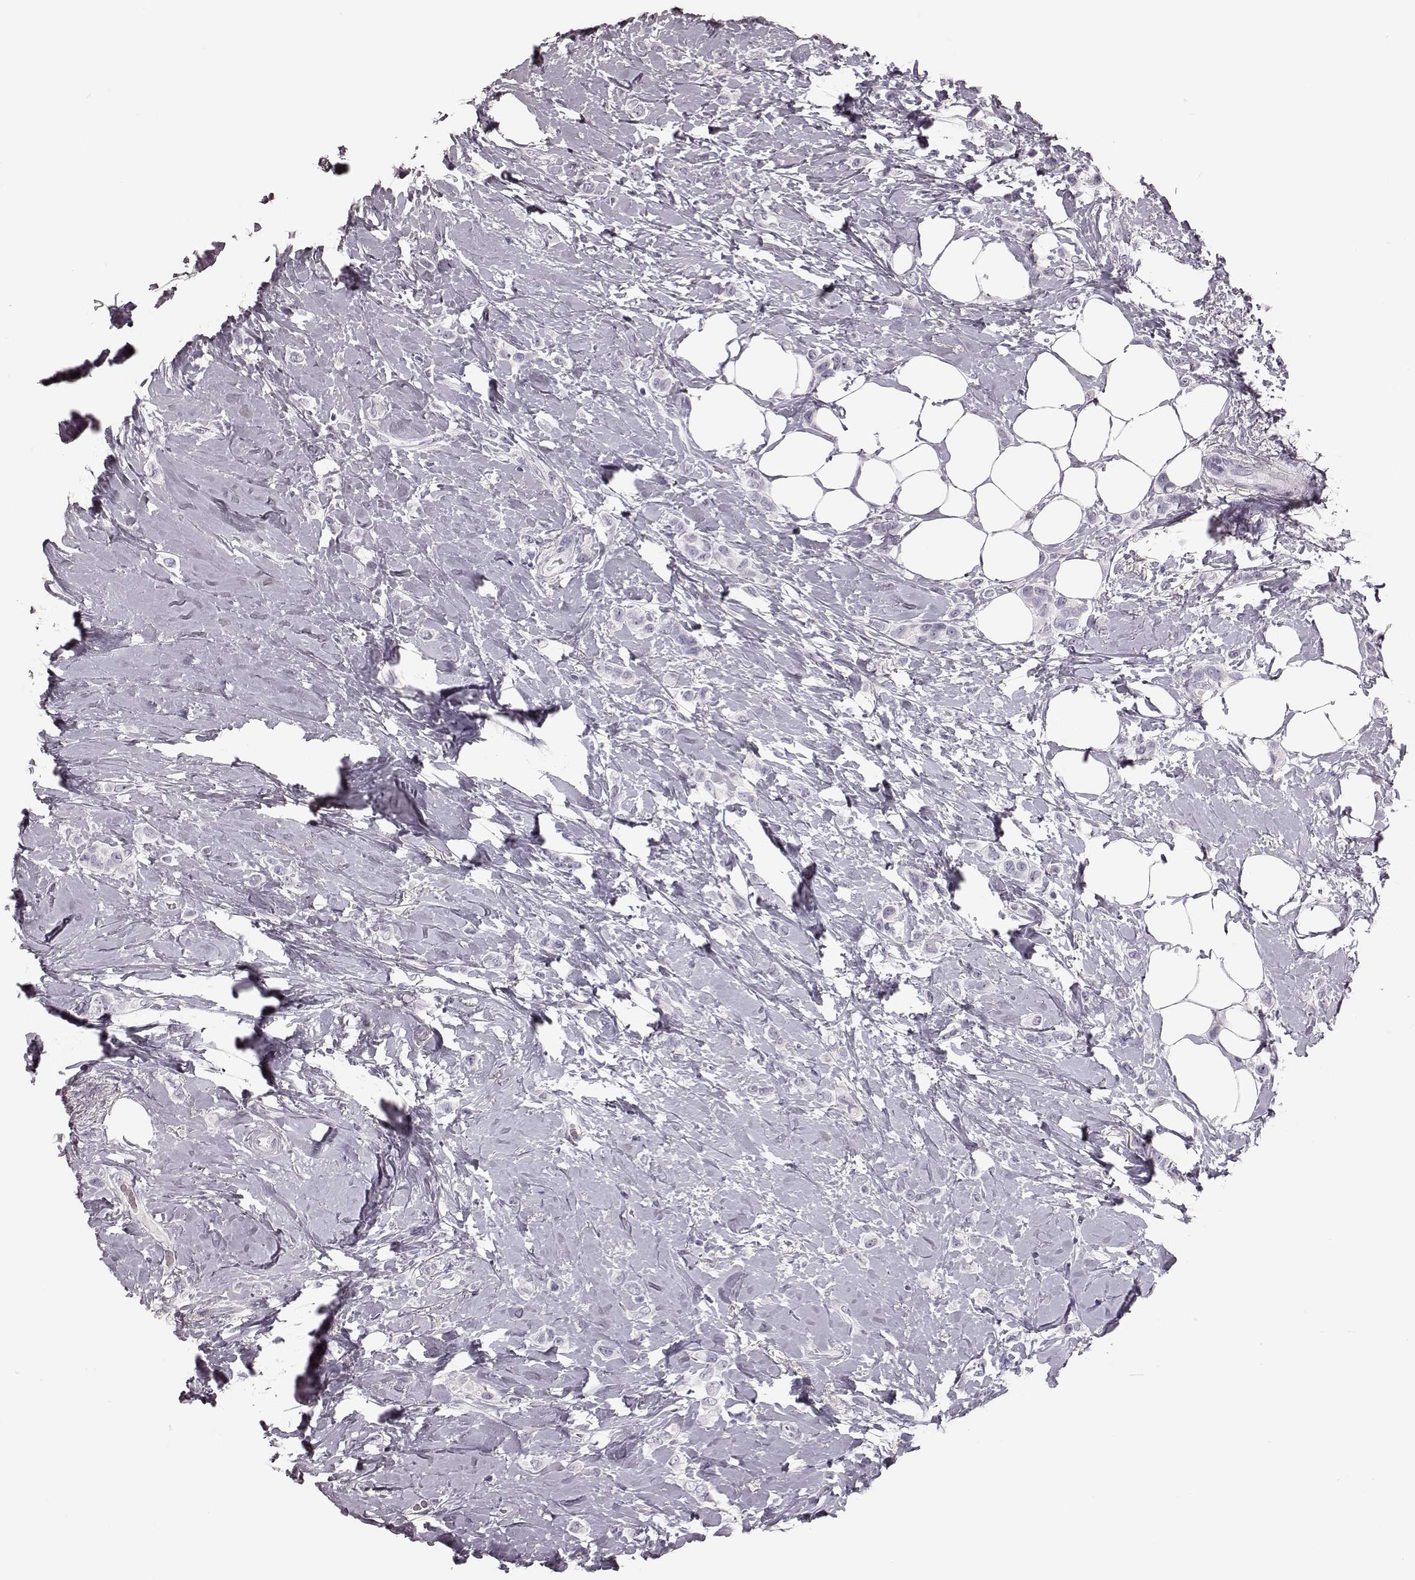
{"staining": {"intensity": "negative", "quantity": "none", "location": "none"}, "tissue": "breast cancer", "cell_type": "Tumor cells", "image_type": "cancer", "snomed": [{"axis": "morphology", "description": "Lobular carcinoma"}, {"axis": "topography", "description": "Breast"}], "caption": "High magnification brightfield microscopy of breast cancer (lobular carcinoma) stained with DAB (brown) and counterstained with hematoxylin (blue): tumor cells show no significant positivity. The staining is performed using DAB brown chromogen with nuclei counter-stained in using hematoxylin.", "gene": "ZNF433", "patient": {"sex": "female", "age": 66}}